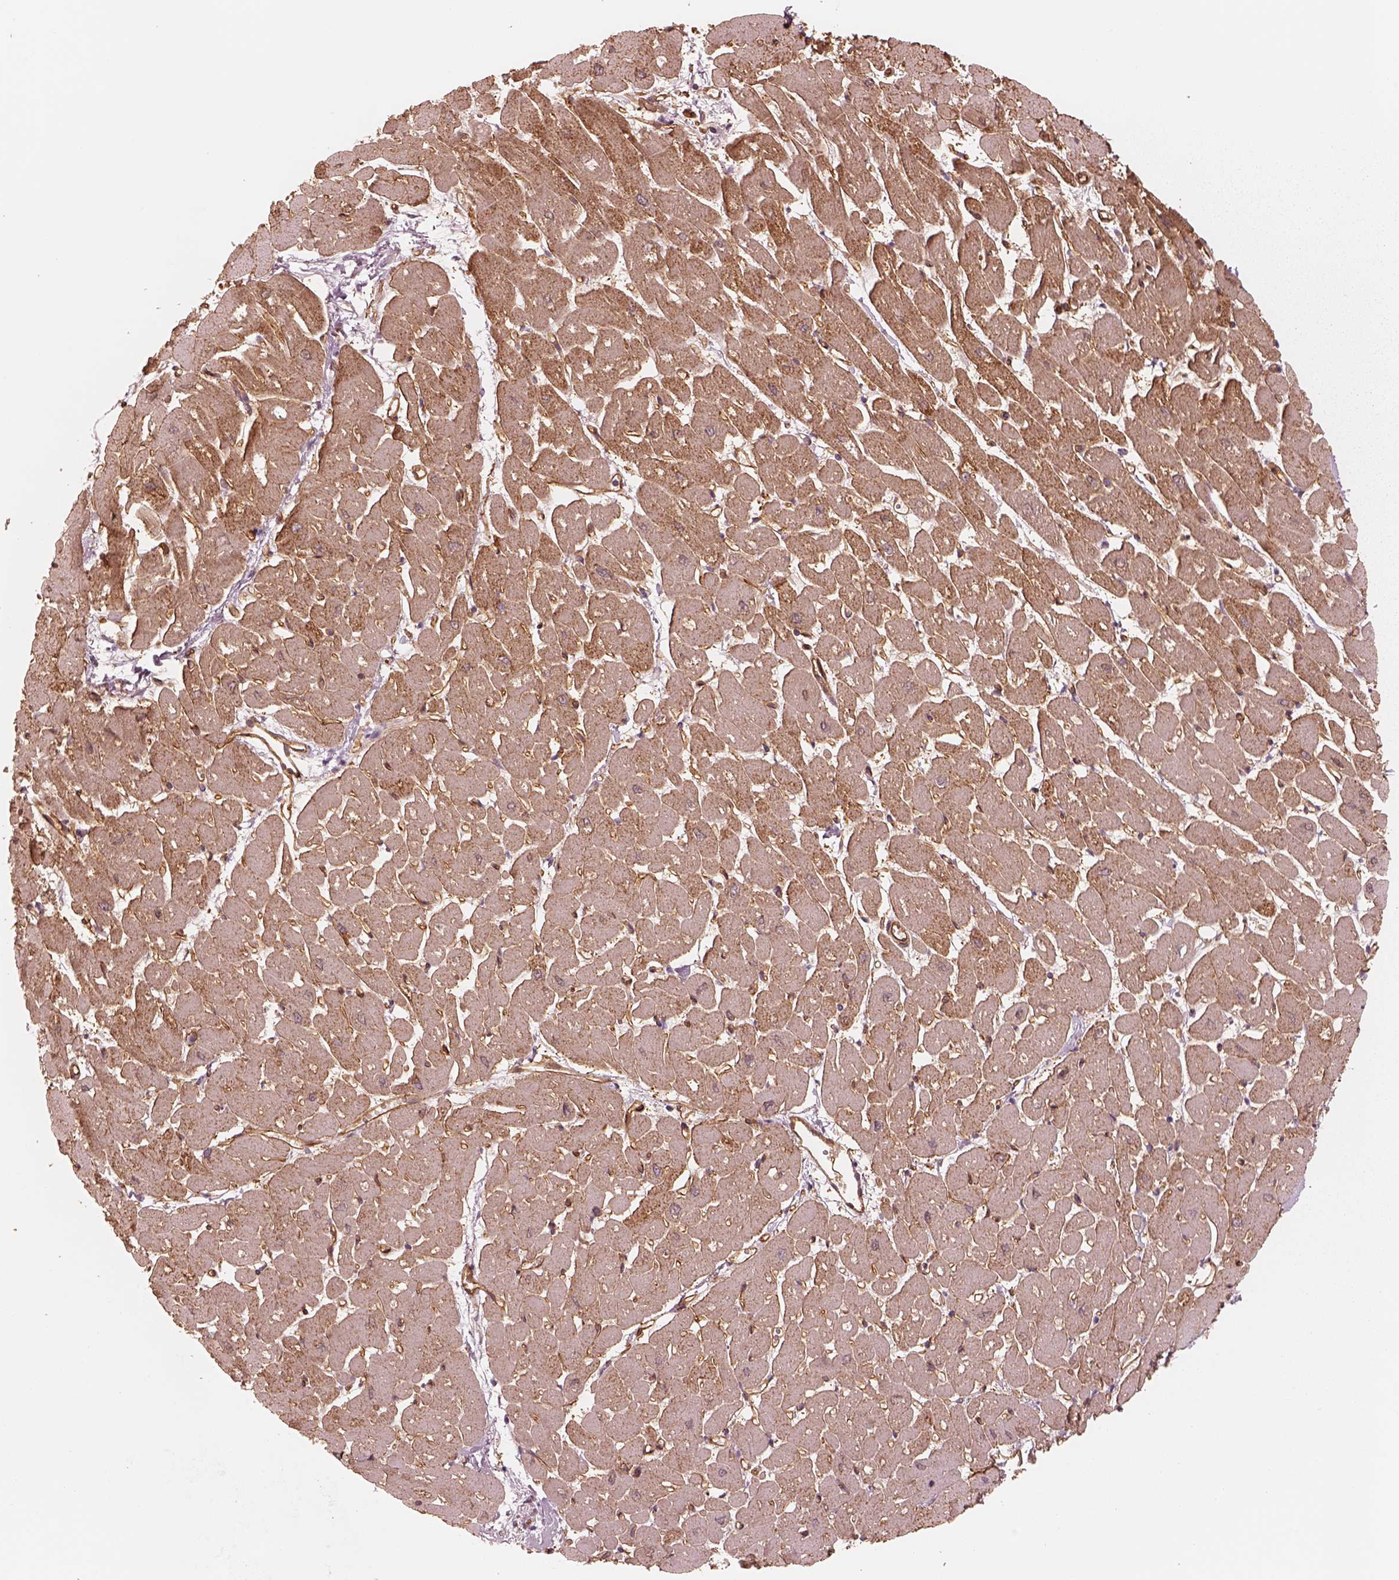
{"staining": {"intensity": "moderate", "quantity": ">75%", "location": "cytoplasmic/membranous"}, "tissue": "heart muscle", "cell_type": "Cardiomyocytes", "image_type": "normal", "snomed": [{"axis": "morphology", "description": "Normal tissue, NOS"}, {"axis": "topography", "description": "Heart"}], "caption": "The image demonstrates immunohistochemical staining of unremarkable heart muscle. There is moderate cytoplasmic/membranous positivity is seen in approximately >75% of cardiomyocytes. (DAB IHC with brightfield microscopy, high magnification).", "gene": "CRYM", "patient": {"sex": "male", "age": 57}}